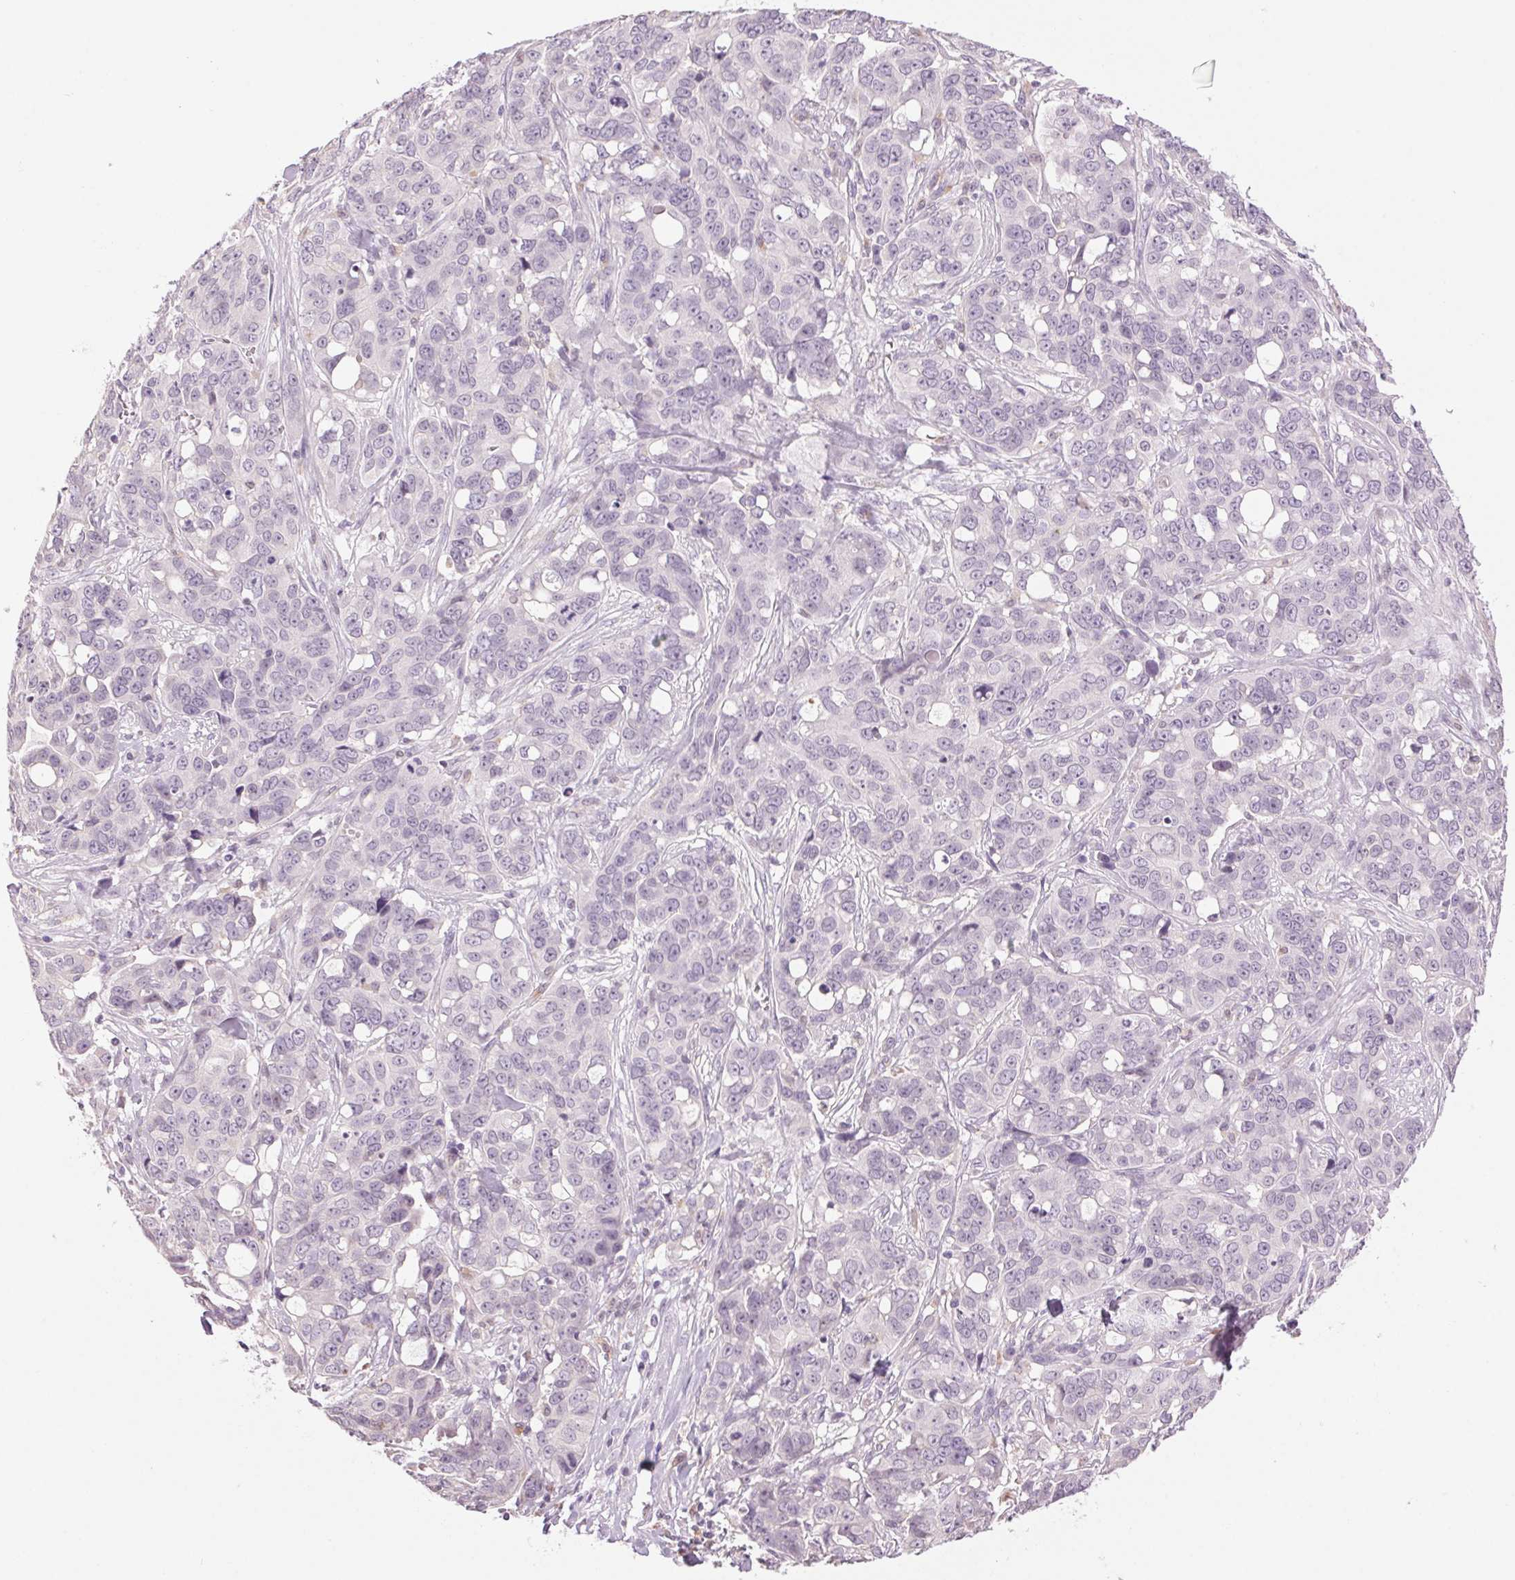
{"staining": {"intensity": "negative", "quantity": "none", "location": "none"}, "tissue": "ovarian cancer", "cell_type": "Tumor cells", "image_type": "cancer", "snomed": [{"axis": "morphology", "description": "Carcinoma, endometroid"}, {"axis": "topography", "description": "Ovary"}], "caption": "High magnification brightfield microscopy of ovarian endometroid carcinoma stained with DAB (brown) and counterstained with hematoxylin (blue): tumor cells show no significant positivity. (DAB (3,3'-diaminobenzidine) IHC, high magnification).", "gene": "MPO", "patient": {"sex": "female", "age": 78}}